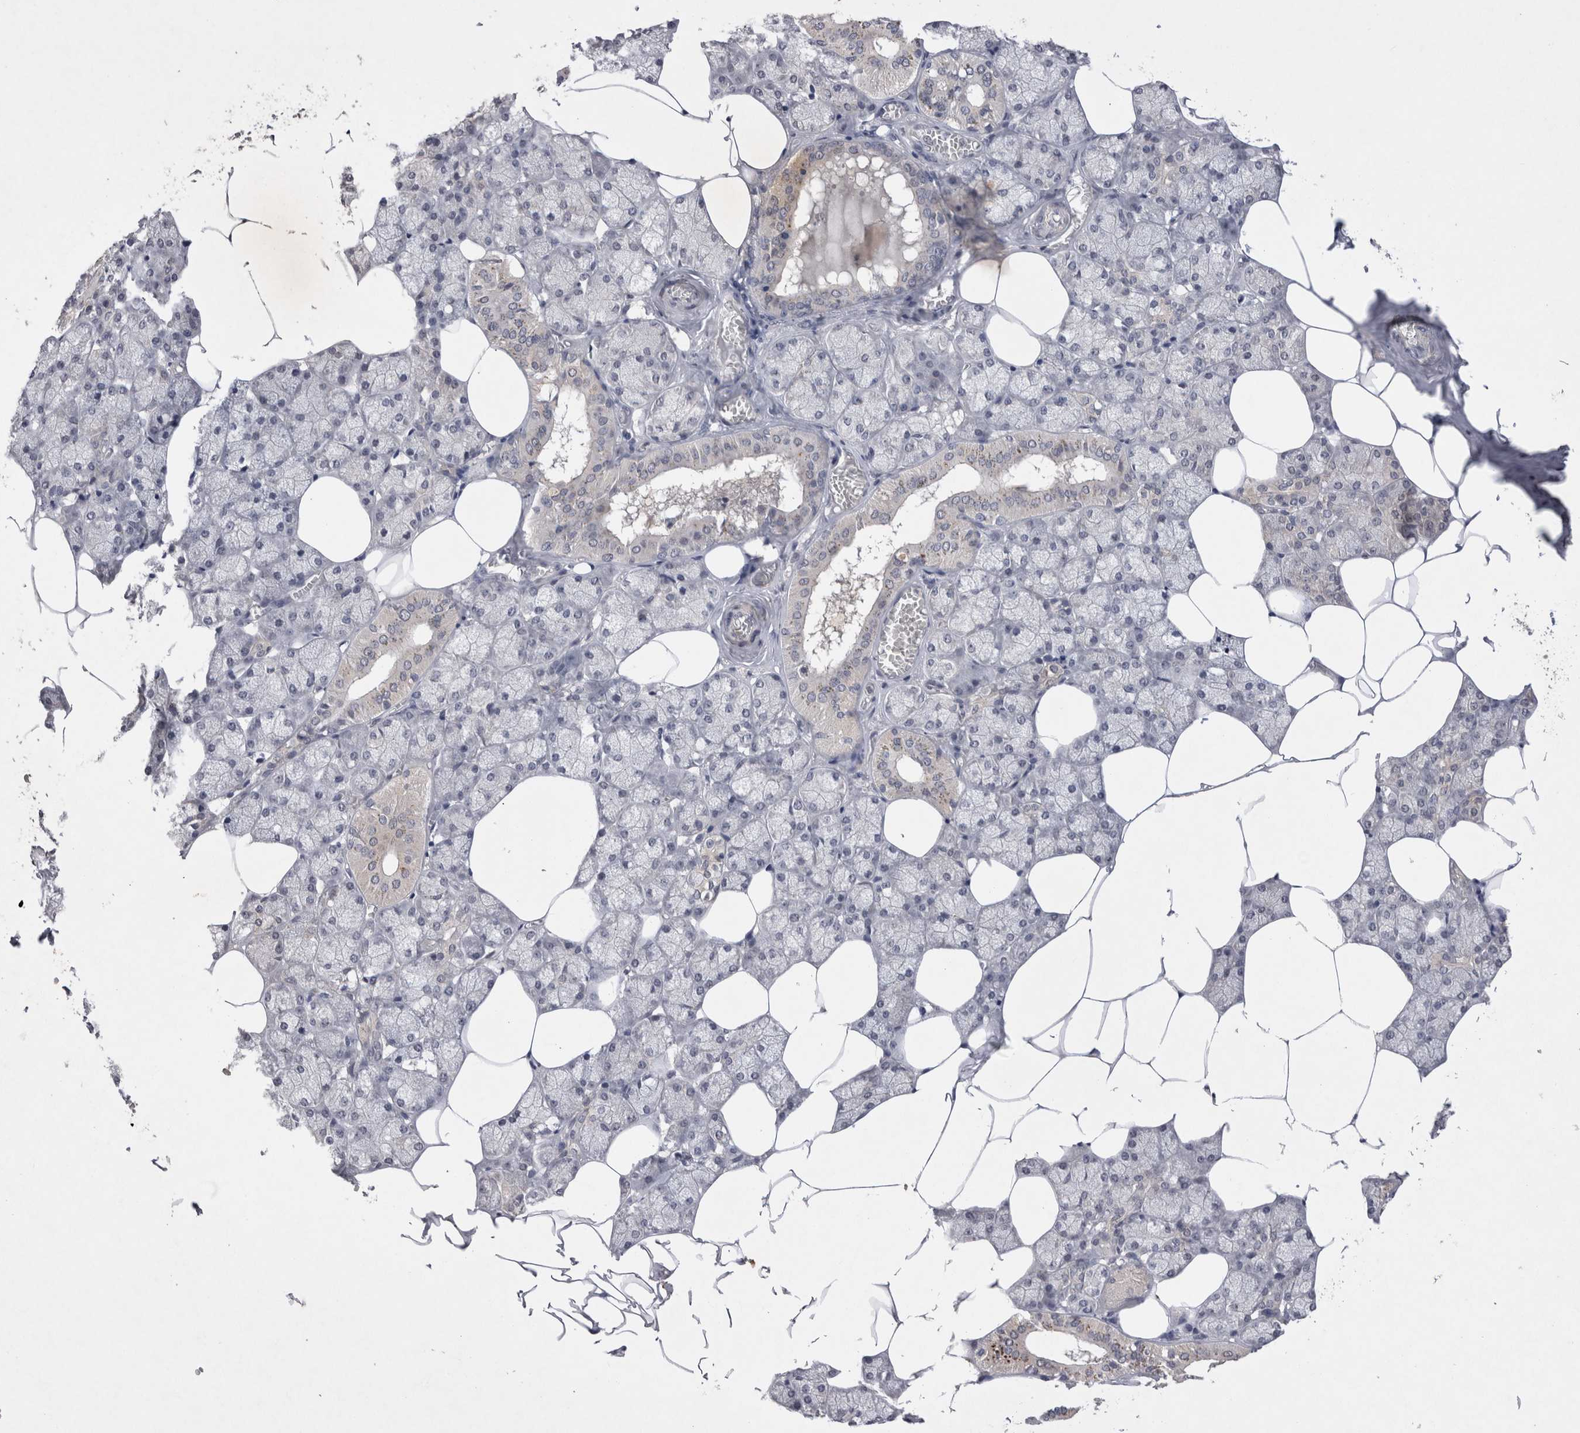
{"staining": {"intensity": "moderate", "quantity": "<25%", "location": "cytoplasmic/membranous"}, "tissue": "salivary gland", "cell_type": "Glandular cells", "image_type": "normal", "snomed": [{"axis": "morphology", "description": "Normal tissue, NOS"}, {"axis": "topography", "description": "Salivary gland"}], "caption": "Moderate cytoplasmic/membranous positivity for a protein is identified in approximately <25% of glandular cells of normal salivary gland using immunohistochemistry.", "gene": "RASSF3", "patient": {"sex": "male", "age": 62}}